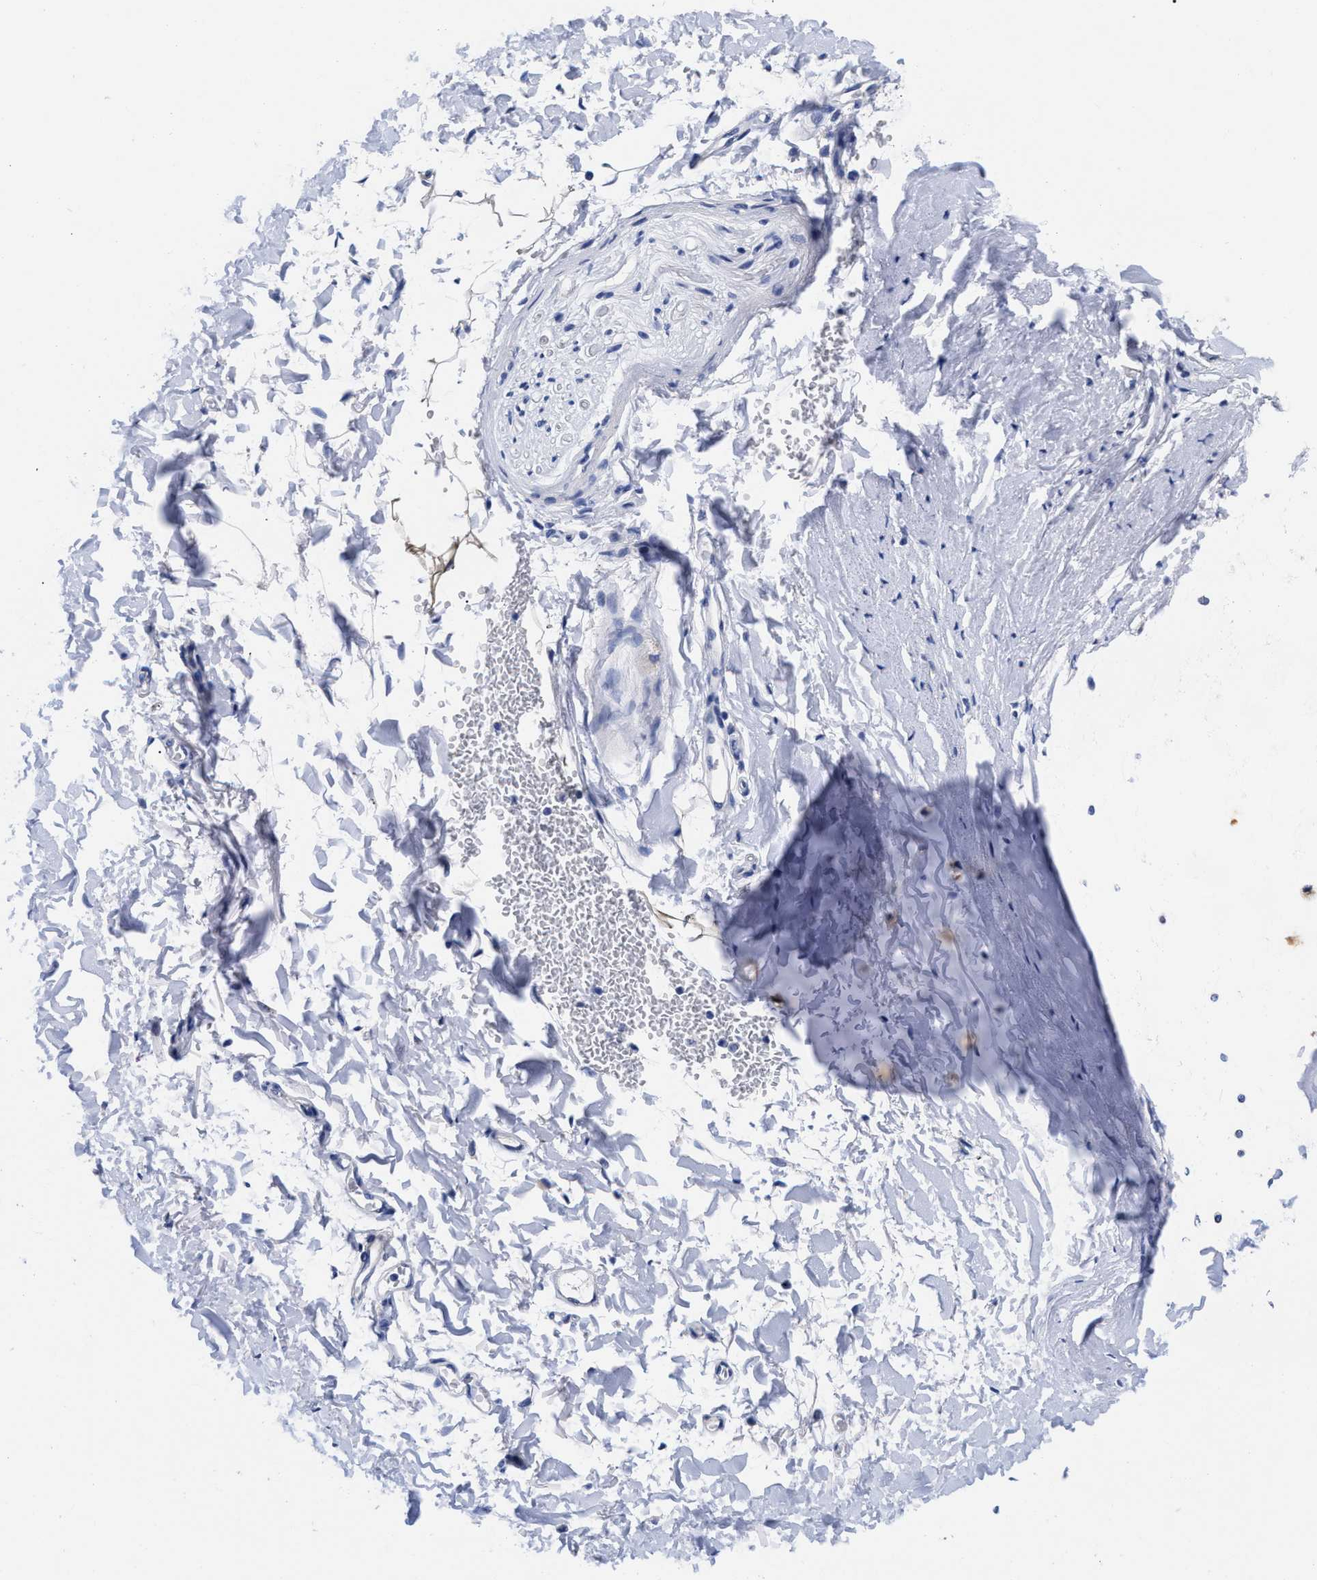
{"staining": {"intensity": "negative", "quantity": "none", "location": "none"}, "tissue": "adipose tissue", "cell_type": "Adipocytes", "image_type": "normal", "snomed": [{"axis": "morphology", "description": "Normal tissue, NOS"}, {"axis": "topography", "description": "Cartilage tissue"}, {"axis": "topography", "description": "Bronchus"}], "caption": "This is a micrograph of IHC staining of normal adipose tissue, which shows no expression in adipocytes.", "gene": "RBKS", "patient": {"sex": "female", "age": 73}}